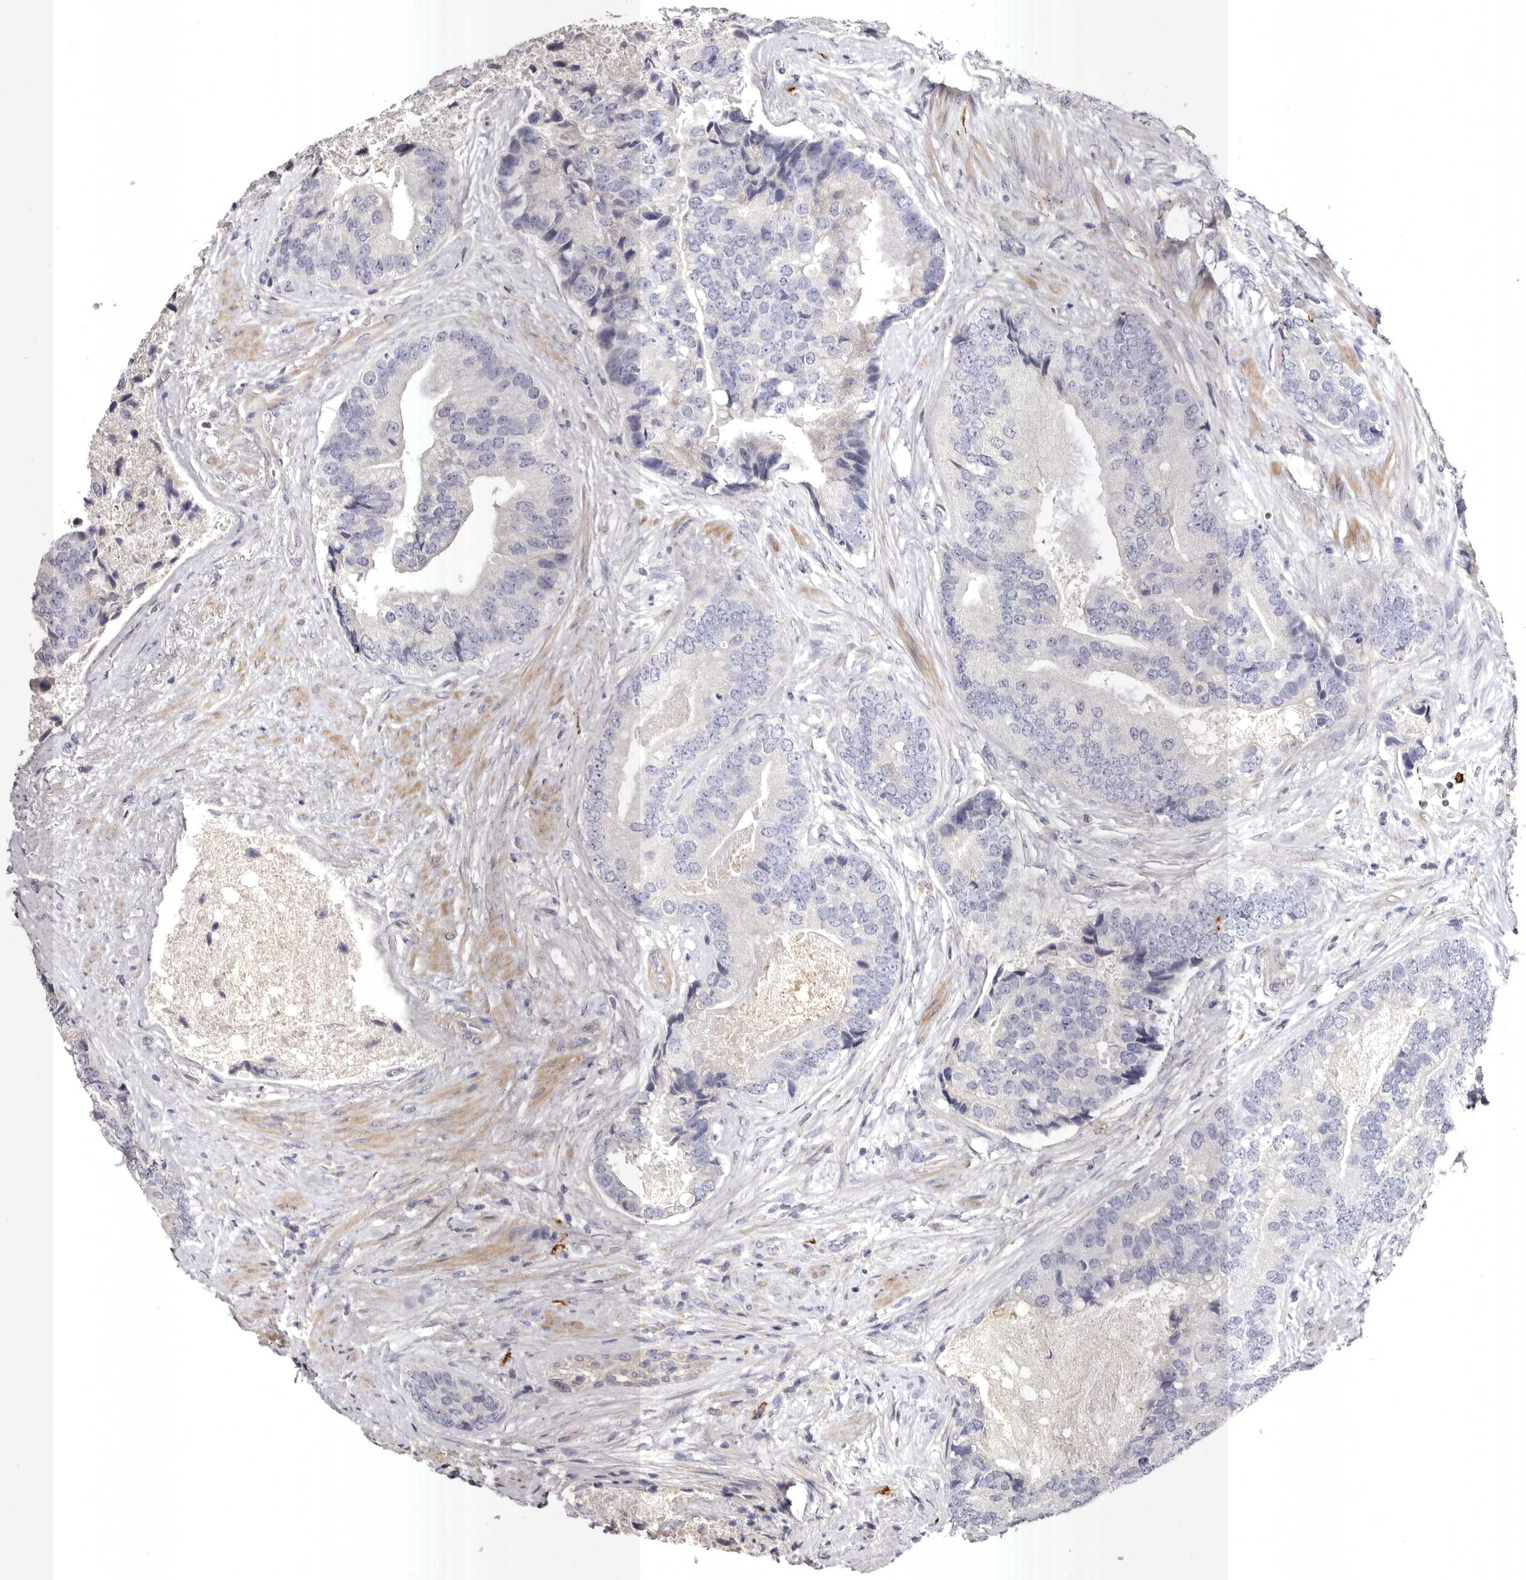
{"staining": {"intensity": "negative", "quantity": "none", "location": "none"}, "tissue": "prostate cancer", "cell_type": "Tumor cells", "image_type": "cancer", "snomed": [{"axis": "morphology", "description": "Adenocarcinoma, High grade"}, {"axis": "topography", "description": "Prostate"}], "caption": "The image reveals no staining of tumor cells in prostate cancer. (DAB (3,3'-diaminobenzidine) IHC with hematoxylin counter stain).", "gene": "S1PR5", "patient": {"sex": "male", "age": 70}}